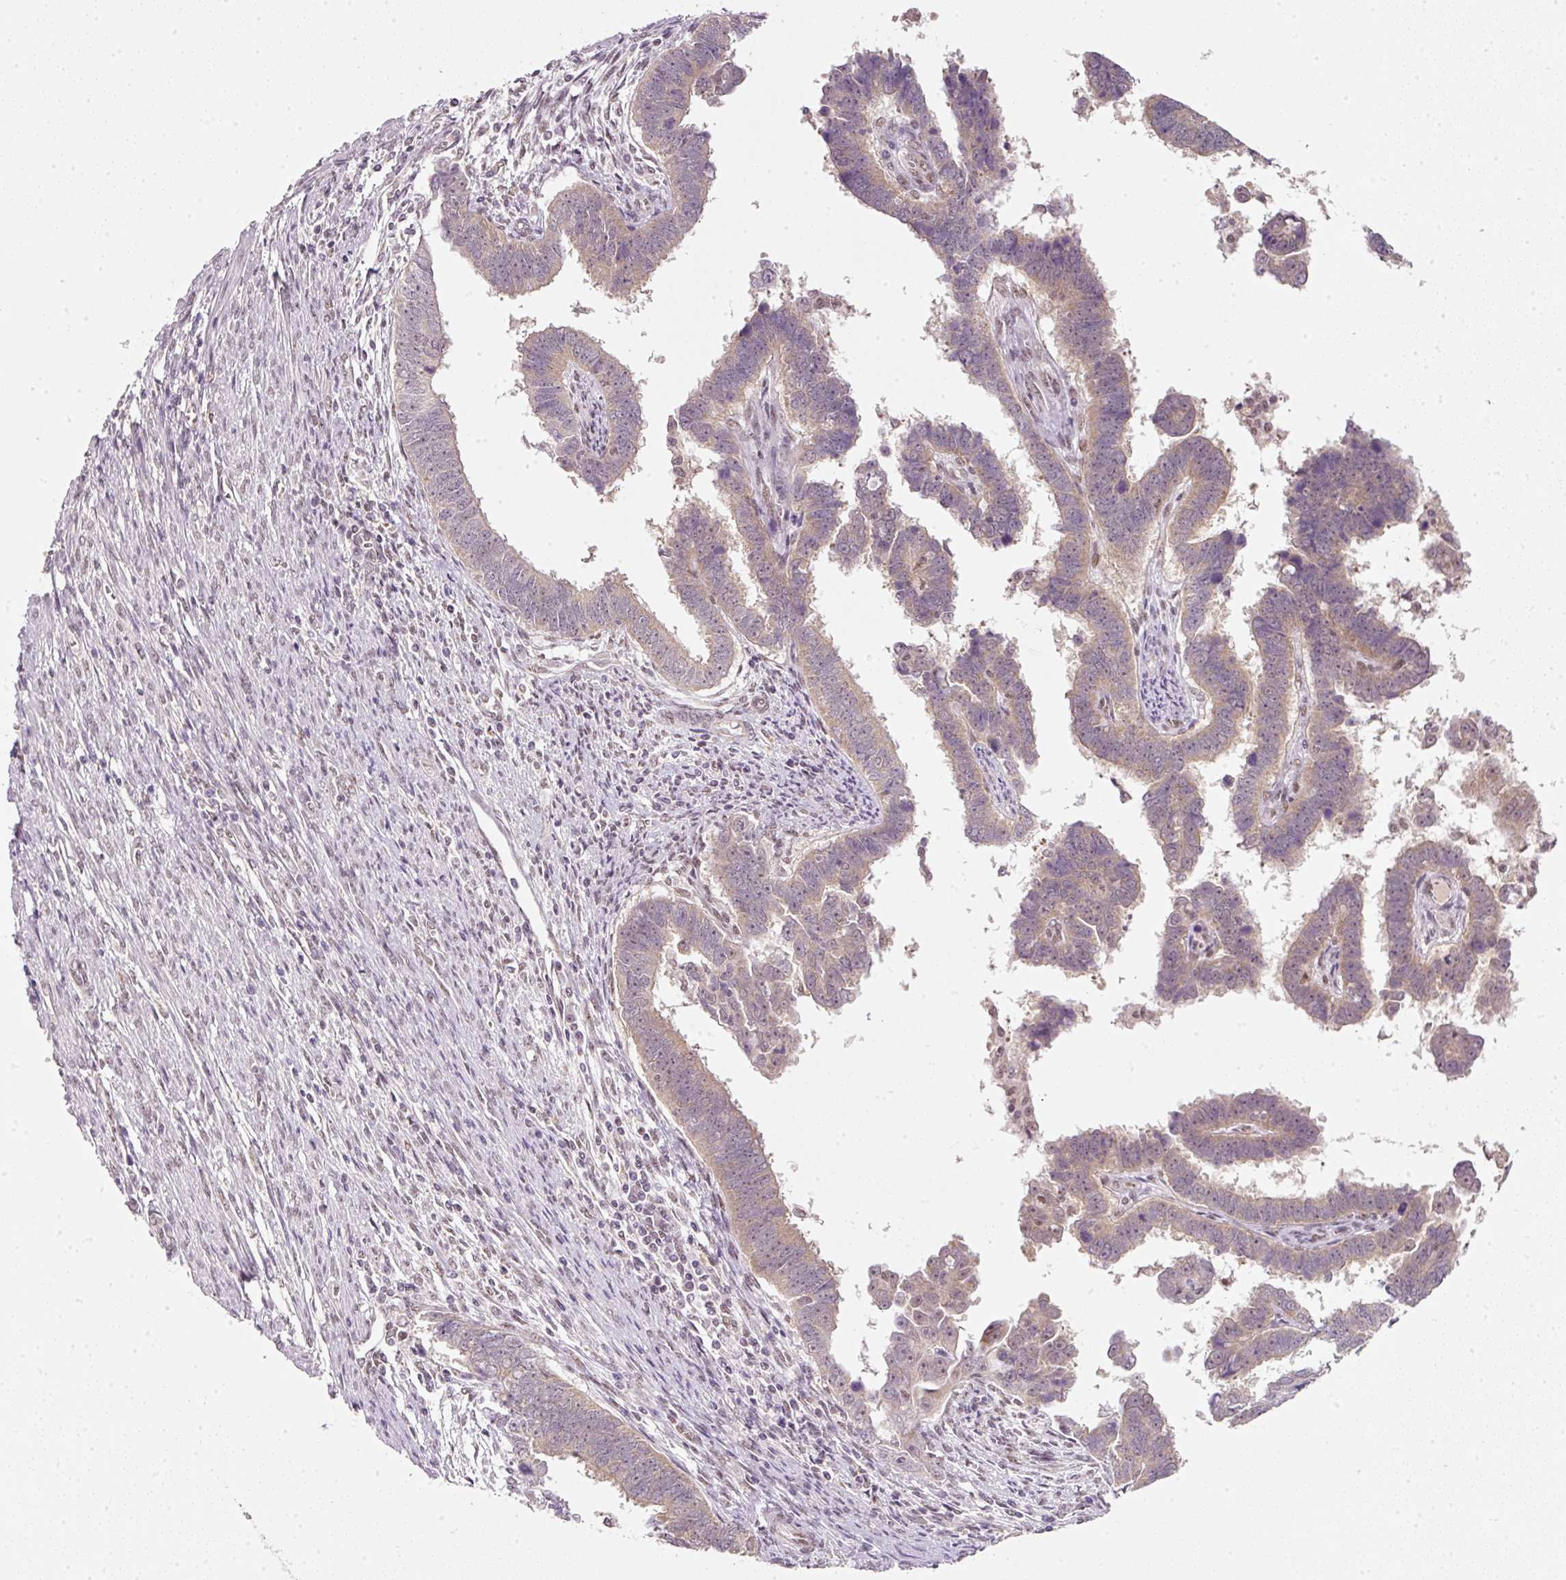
{"staining": {"intensity": "weak", "quantity": ">75%", "location": "cytoplasmic/membranous"}, "tissue": "endometrial cancer", "cell_type": "Tumor cells", "image_type": "cancer", "snomed": [{"axis": "morphology", "description": "Adenocarcinoma, NOS"}, {"axis": "topography", "description": "Endometrium"}], "caption": "An IHC micrograph of tumor tissue is shown. Protein staining in brown highlights weak cytoplasmic/membranous positivity in endometrial cancer (adenocarcinoma) within tumor cells. The protein is stained brown, and the nuclei are stained in blue (DAB IHC with brightfield microscopy, high magnification).", "gene": "FSTL3", "patient": {"sex": "female", "age": 75}}